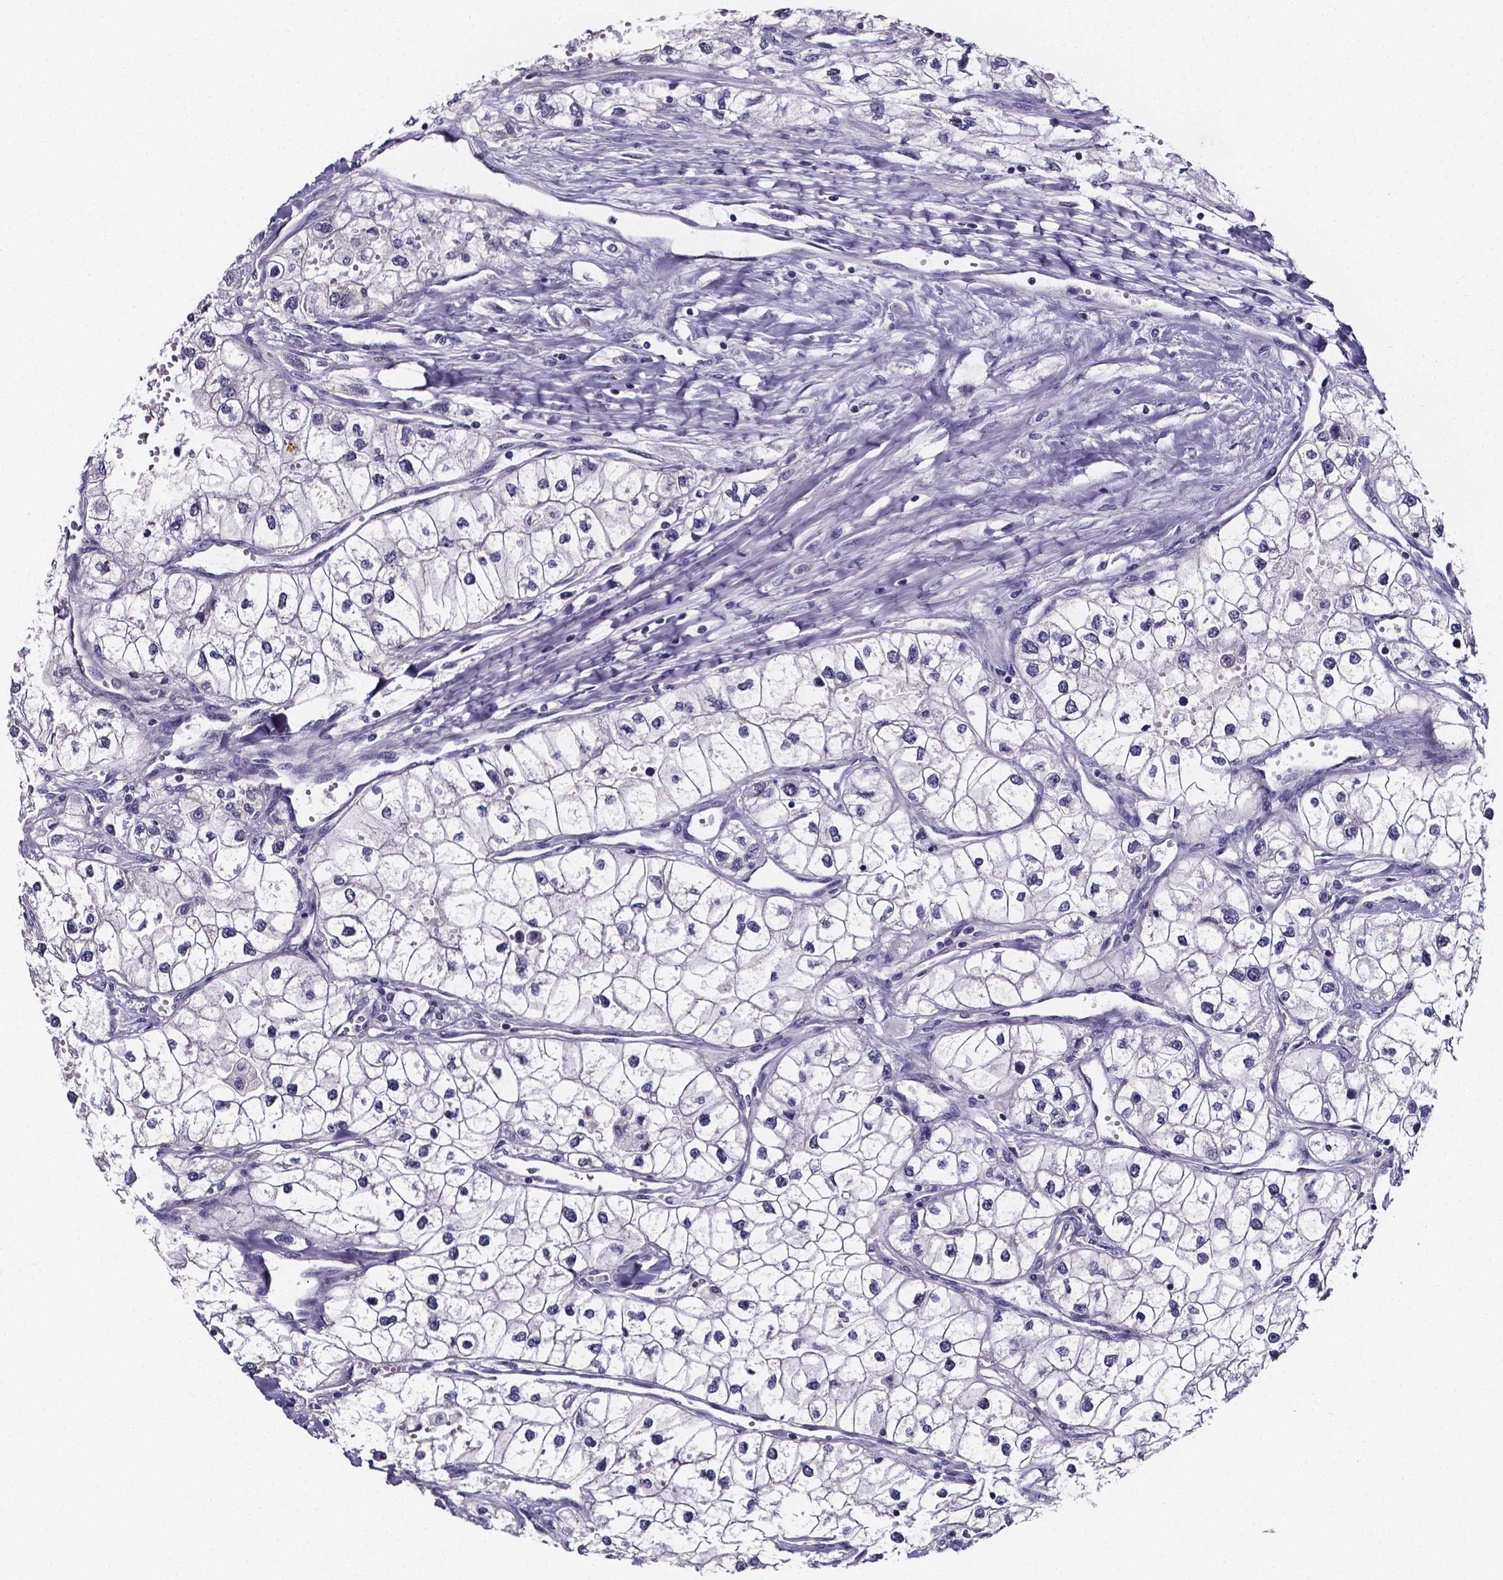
{"staining": {"intensity": "negative", "quantity": "none", "location": "none"}, "tissue": "renal cancer", "cell_type": "Tumor cells", "image_type": "cancer", "snomed": [{"axis": "morphology", "description": "Adenocarcinoma, NOS"}, {"axis": "topography", "description": "Kidney"}], "caption": "This photomicrograph is of renal cancer (adenocarcinoma) stained with immunohistochemistry (IHC) to label a protein in brown with the nuclei are counter-stained blue. There is no positivity in tumor cells. Nuclei are stained in blue.", "gene": "IZUMO1", "patient": {"sex": "male", "age": 59}}